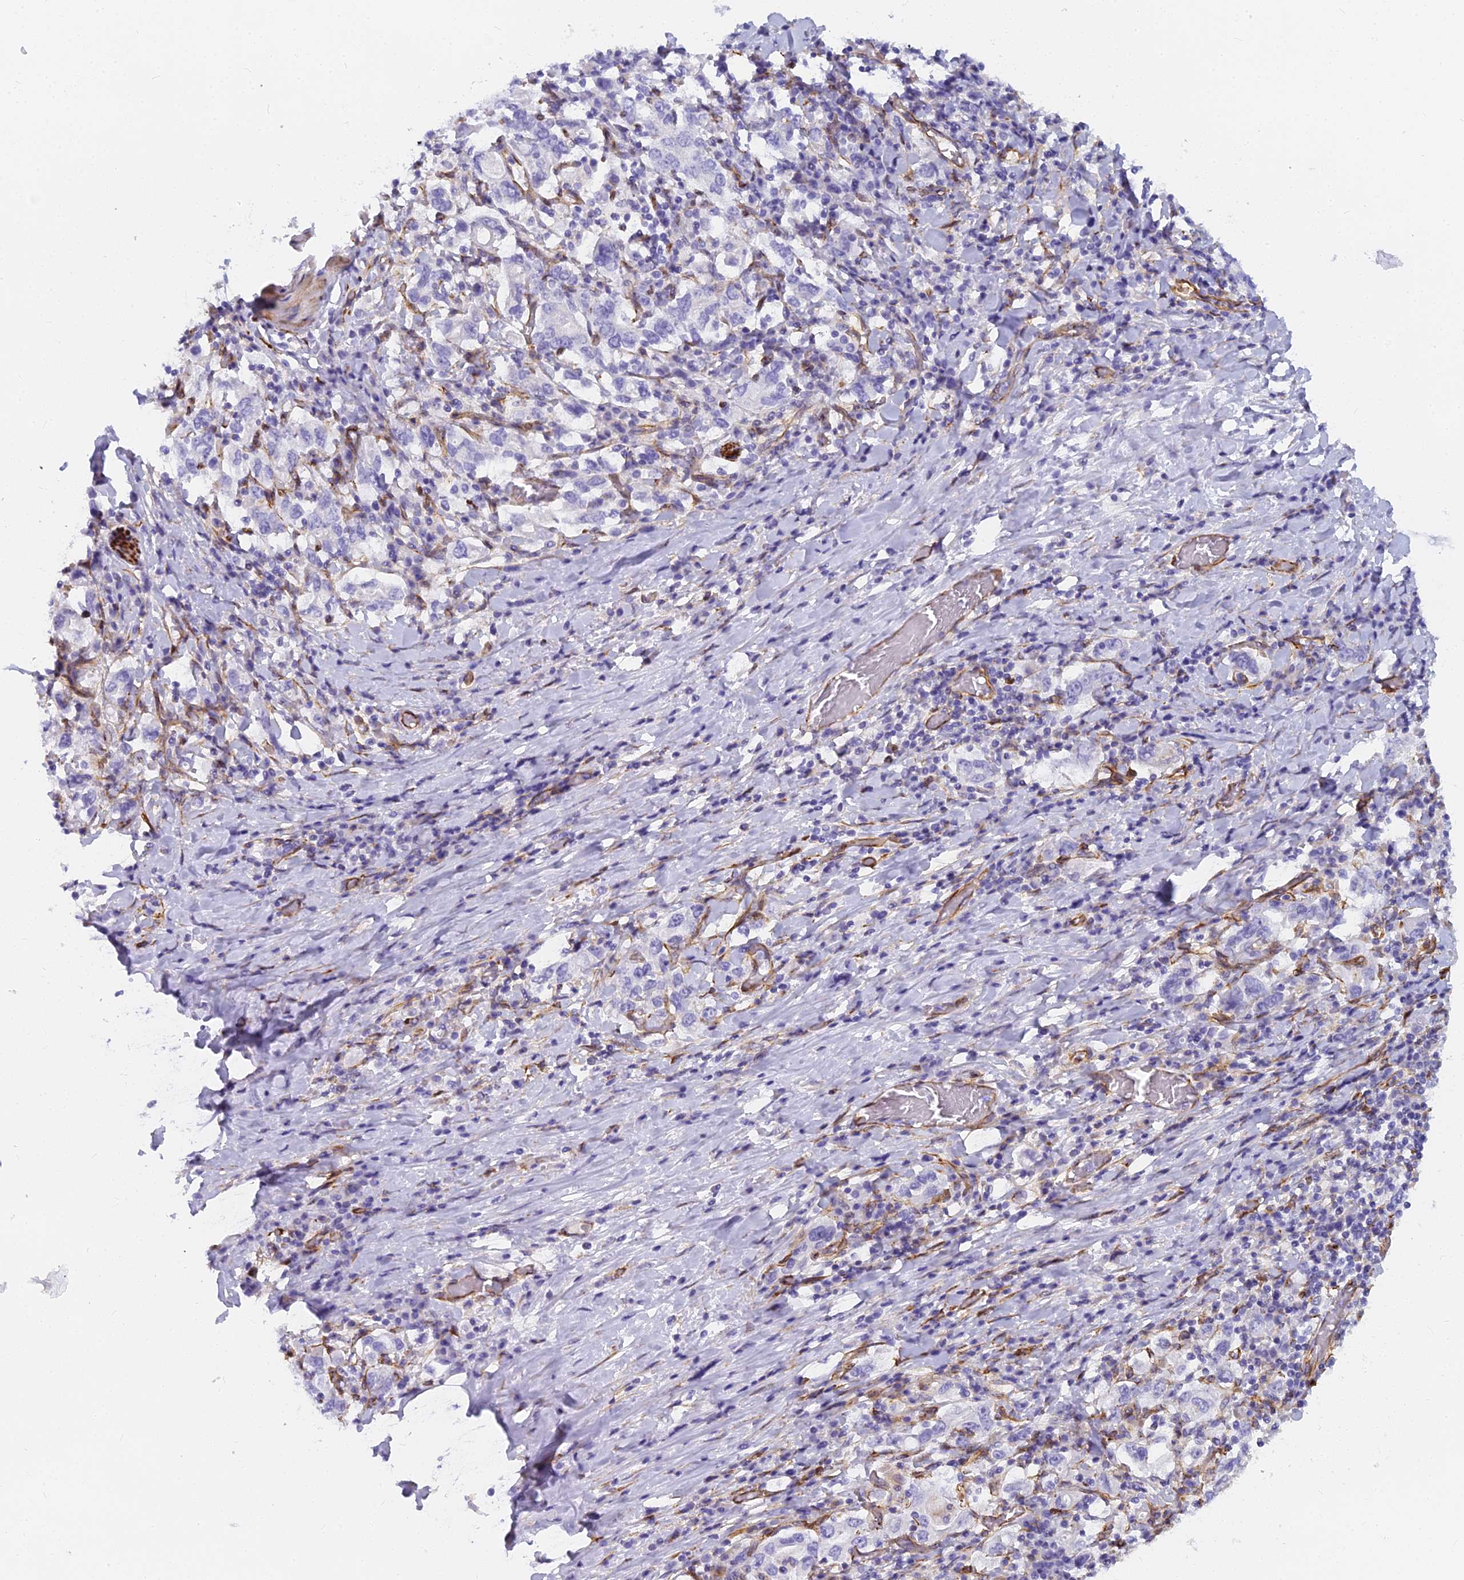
{"staining": {"intensity": "negative", "quantity": "none", "location": "none"}, "tissue": "stomach cancer", "cell_type": "Tumor cells", "image_type": "cancer", "snomed": [{"axis": "morphology", "description": "Adenocarcinoma, NOS"}, {"axis": "topography", "description": "Stomach, upper"}, {"axis": "topography", "description": "Stomach"}], "caption": "An immunohistochemistry photomicrograph of stomach cancer is shown. There is no staining in tumor cells of stomach cancer.", "gene": "EVI2A", "patient": {"sex": "male", "age": 62}}